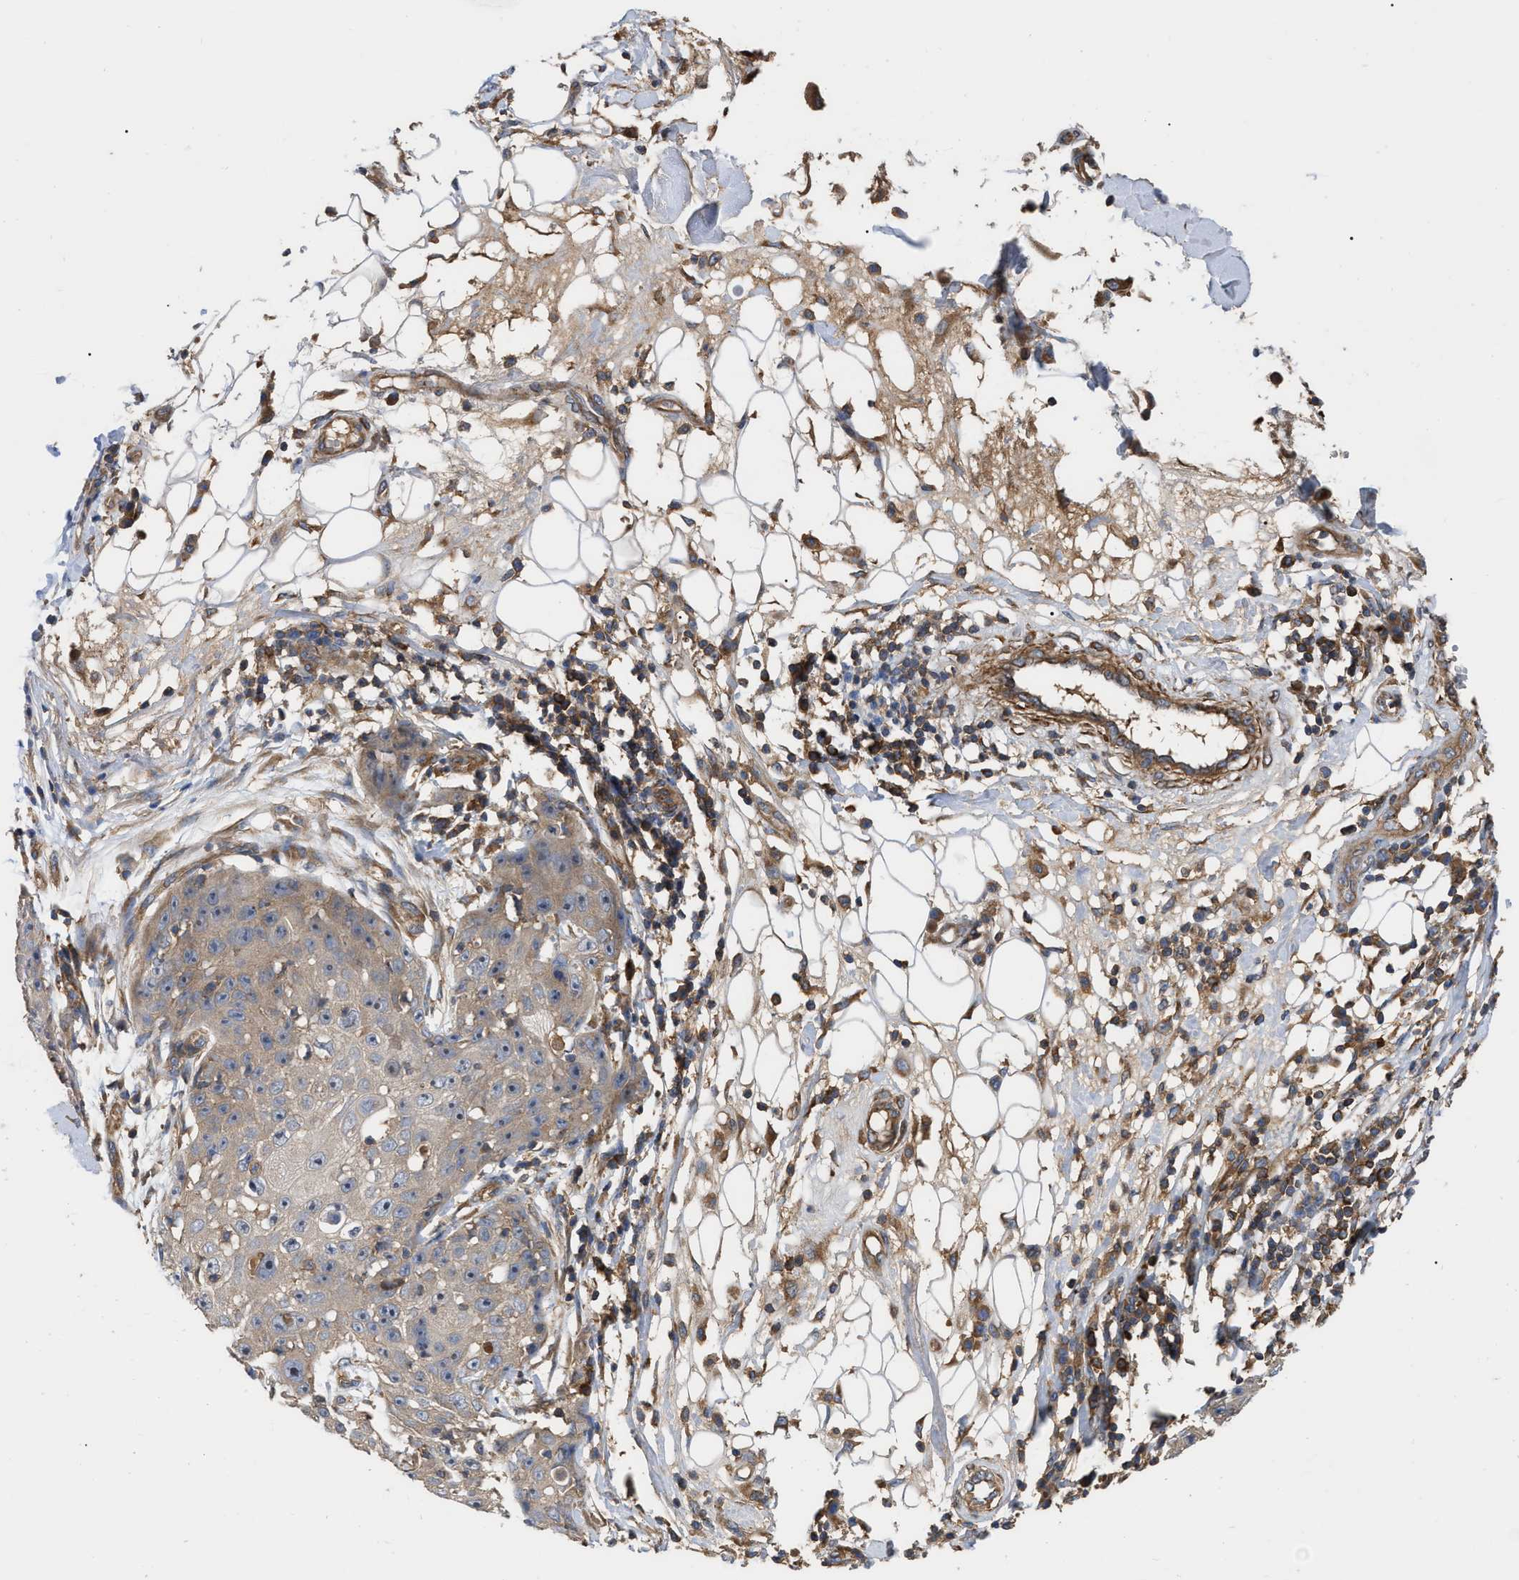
{"staining": {"intensity": "weak", "quantity": ">75%", "location": "cytoplasmic/membranous"}, "tissue": "skin cancer", "cell_type": "Tumor cells", "image_type": "cancer", "snomed": [{"axis": "morphology", "description": "Squamous cell carcinoma, NOS"}, {"axis": "topography", "description": "Skin"}], "caption": "Human skin squamous cell carcinoma stained for a protein (brown) shows weak cytoplasmic/membranous positive staining in about >75% of tumor cells.", "gene": "RABEP1", "patient": {"sex": "male", "age": 86}}